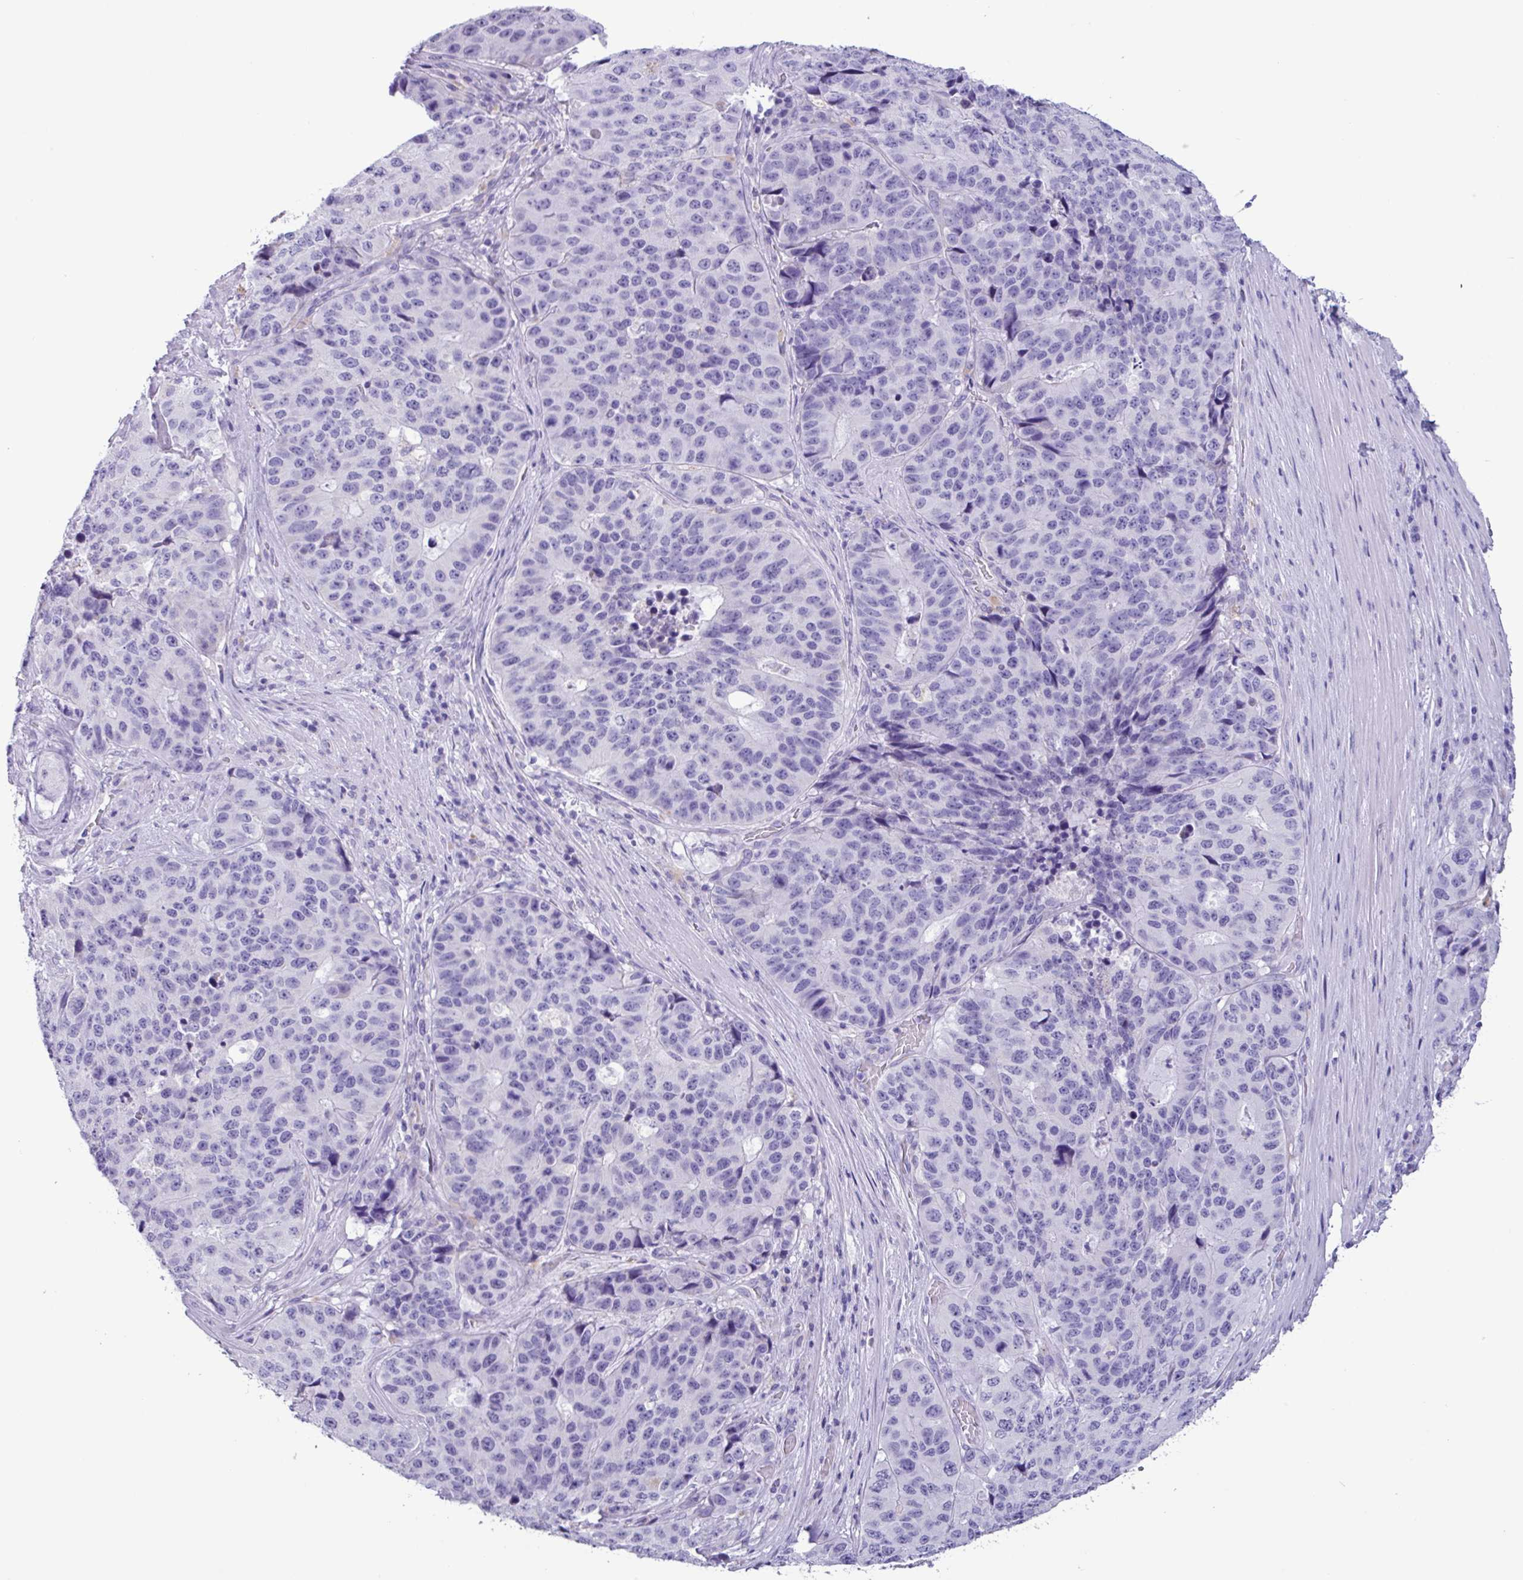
{"staining": {"intensity": "negative", "quantity": "none", "location": "none"}, "tissue": "stomach cancer", "cell_type": "Tumor cells", "image_type": "cancer", "snomed": [{"axis": "morphology", "description": "Adenocarcinoma, NOS"}, {"axis": "topography", "description": "Stomach"}], "caption": "IHC of stomach cancer (adenocarcinoma) exhibits no positivity in tumor cells. (DAB (3,3'-diaminobenzidine) immunohistochemistry visualized using brightfield microscopy, high magnification).", "gene": "AGO3", "patient": {"sex": "male", "age": 71}}